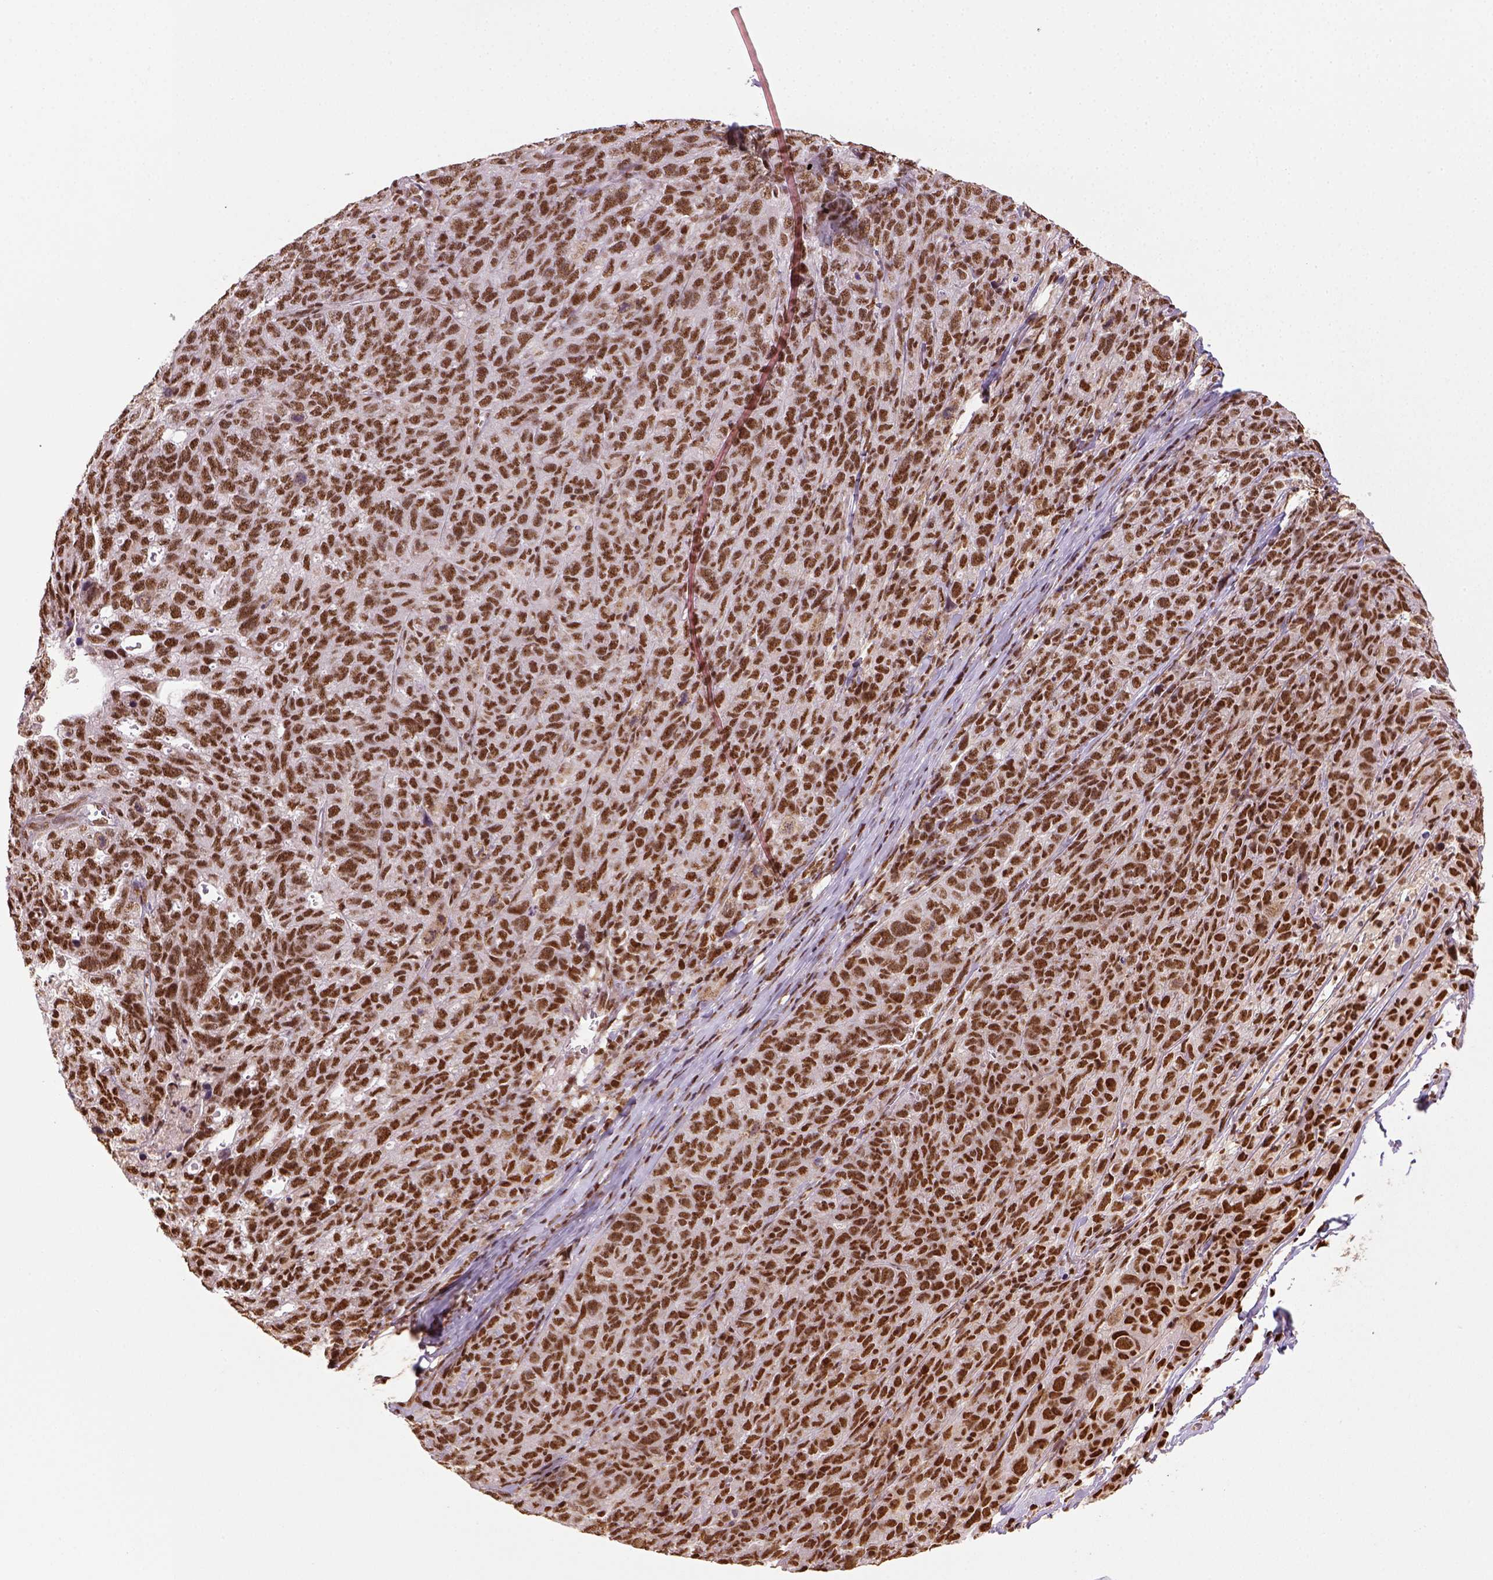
{"staining": {"intensity": "strong", "quantity": ">75%", "location": "nuclear"}, "tissue": "ovarian cancer", "cell_type": "Tumor cells", "image_type": "cancer", "snomed": [{"axis": "morphology", "description": "Cystadenocarcinoma, serous, NOS"}, {"axis": "topography", "description": "Ovary"}], "caption": "IHC of human ovarian serous cystadenocarcinoma displays high levels of strong nuclear staining in about >75% of tumor cells.", "gene": "CCAR1", "patient": {"sex": "female", "age": 71}}